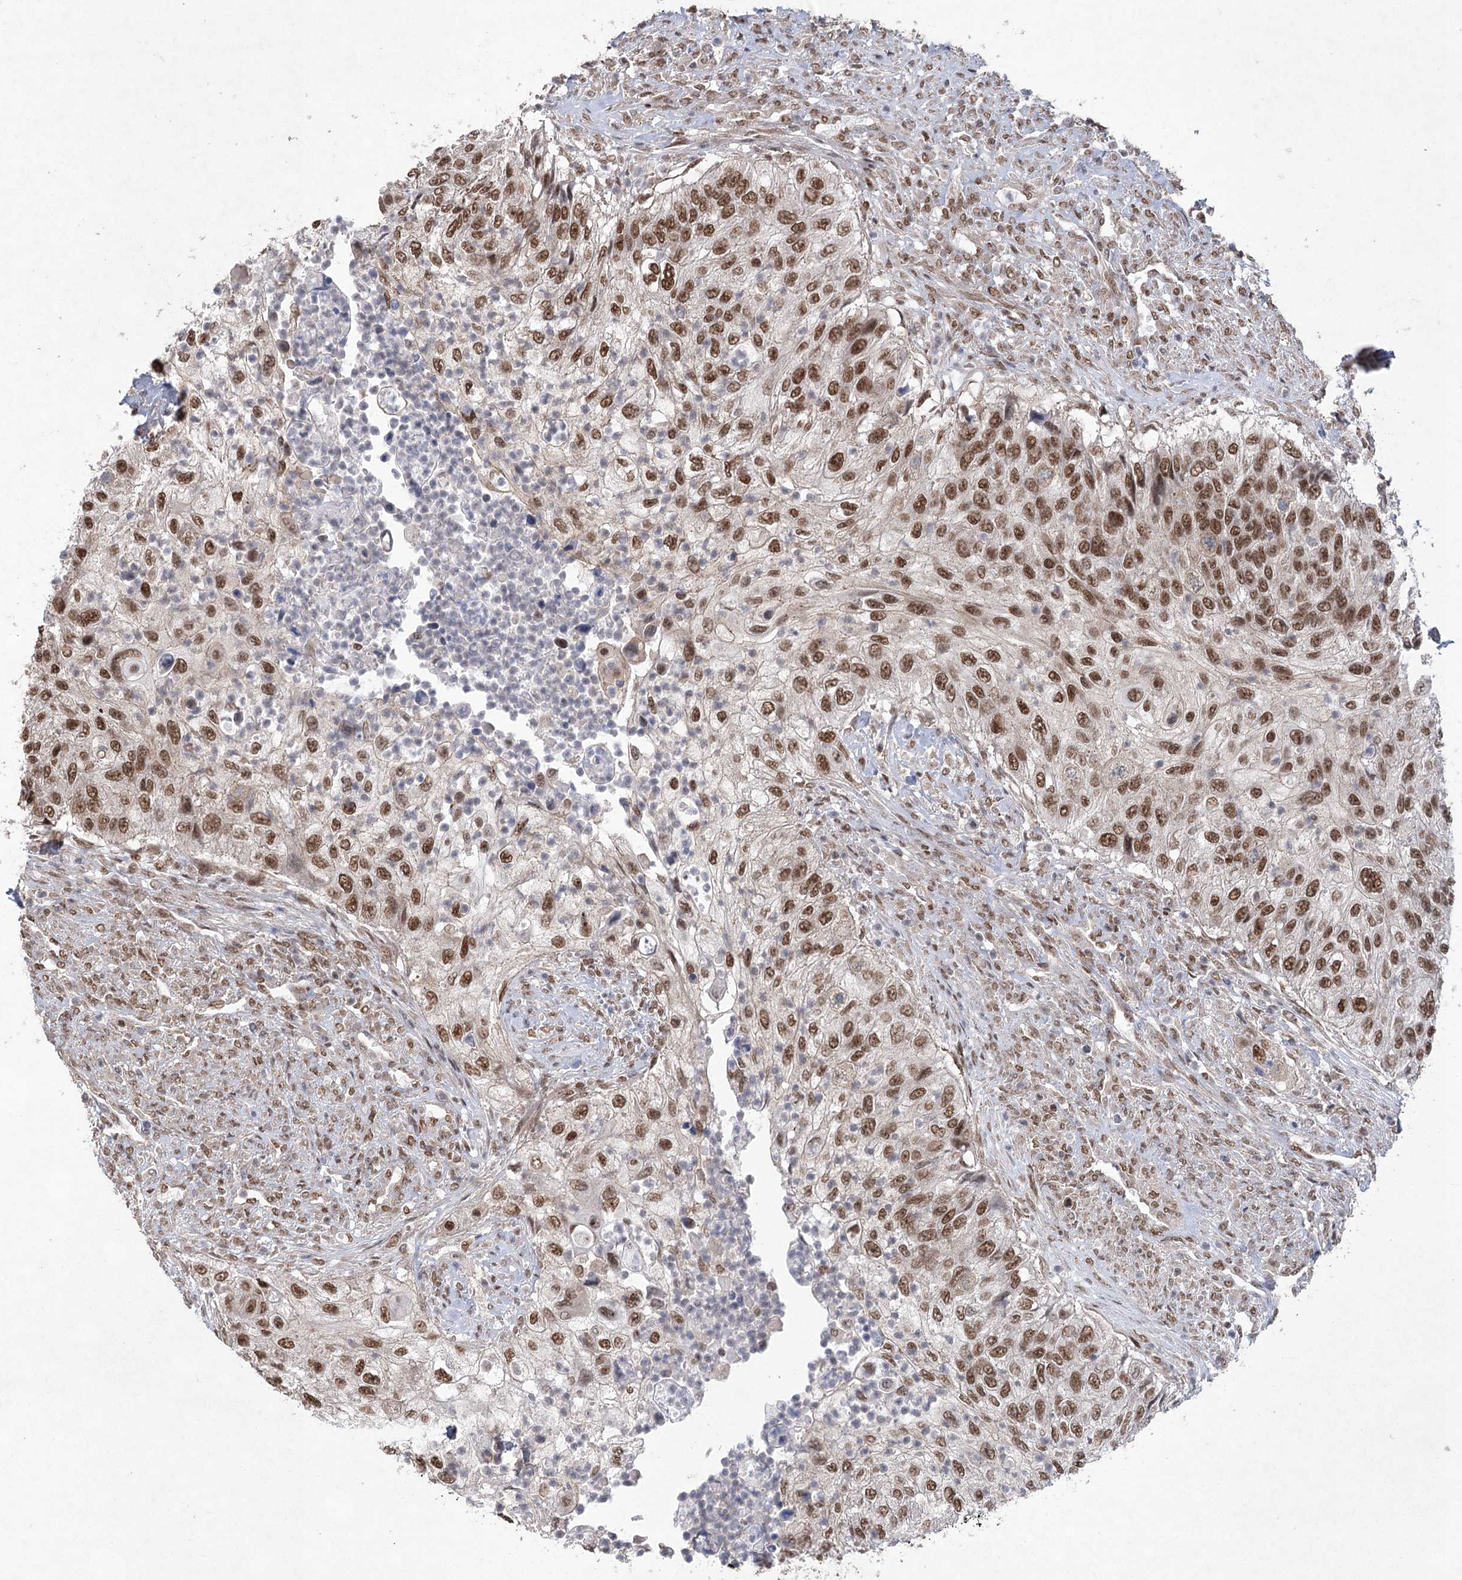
{"staining": {"intensity": "moderate", "quantity": ">75%", "location": "nuclear"}, "tissue": "urothelial cancer", "cell_type": "Tumor cells", "image_type": "cancer", "snomed": [{"axis": "morphology", "description": "Urothelial carcinoma, High grade"}, {"axis": "topography", "description": "Urinary bladder"}], "caption": "High-grade urothelial carcinoma tissue displays moderate nuclear expression in about >75% of tumor cells, visualized by immunohistochemistry.", "gene": "ZCCHC8", "patient": {"sex": "female", "age": 60}}